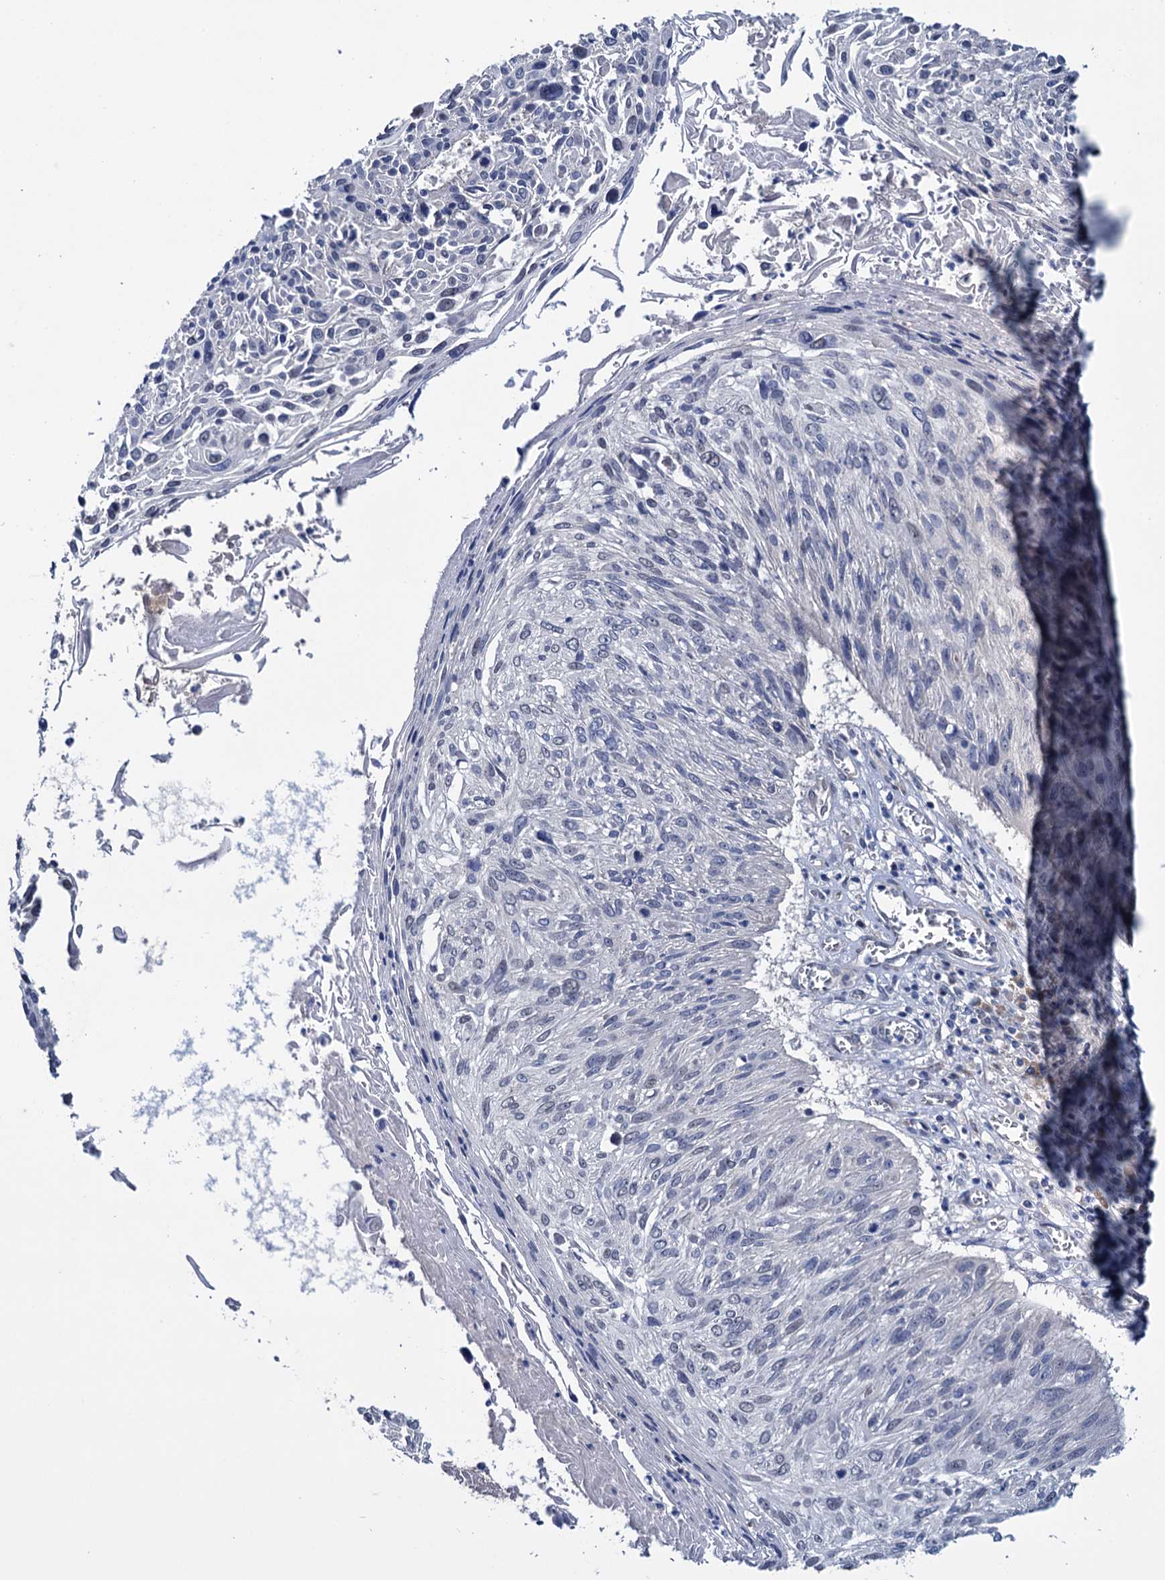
{"staining": {"intensity": "negative", "quantity": "none", "location": "none"}, "tissue": "cervical cancer", "cell_type": "Tumor cells", "image_type": "cancer", "snomed": [{"axis": "morphology", "description": "Squamous cell carcinoma, NOS"}, {"axis": "topography", "description": "Cervix"}], "caption": "High magnification brightfield microscopy of cervical squamous cell carcinoma stained with DAB (3,3'-diaminobenzidine) (brown) and counterstained with hematoxylin (blue): tumor cells show no significant expression.", "gene": "EYA4", "patient": {"sex": "female", "age": 51}}